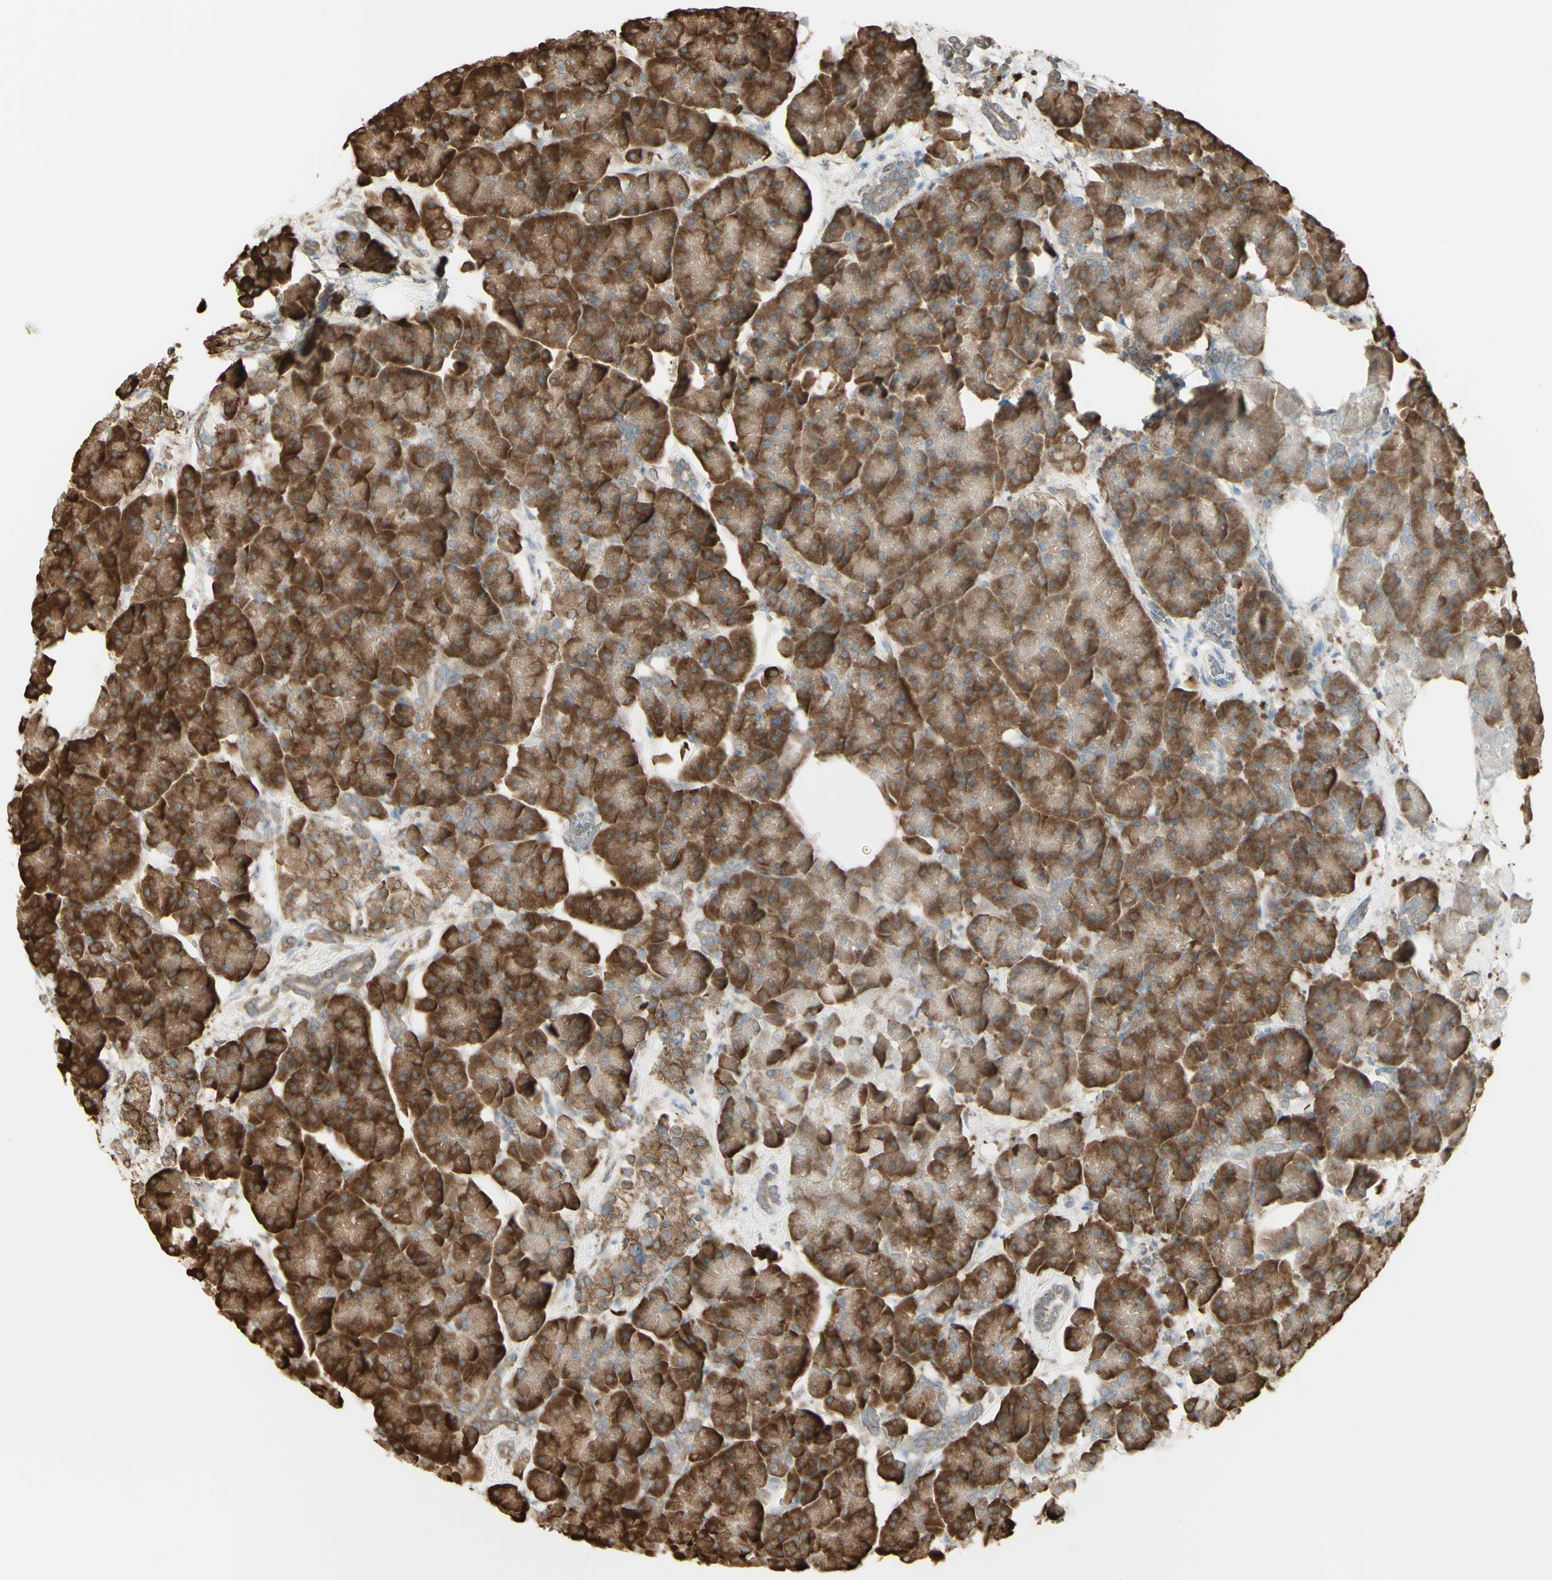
{"staining": {"intensity": "moderate", "quantity": ">75%", "location": "cytoplasmic/membranous"}, "tissue": "pancreas", "cell_type": "Exocrine glandular cells", "image_type": "normal", "snomed": [{"axis": "morphology", "description": "Normal tissue, NOS"}, {"axis": "topography", "description": "Pancreas"}], "caption": "Brown immunohistochemical staining in benign human pancreas reveals moderate cytoplasmic/membranous positivity in approximately >75% of exocrine glandular cells. The staining was performed using DAB to visualize the protein expression in brown, while the nuclei were stained in blue with hematoxylin (Magnification: 20x).", "gene": "EEF1B2", "patient": {"sex": "female", "age": 70}}